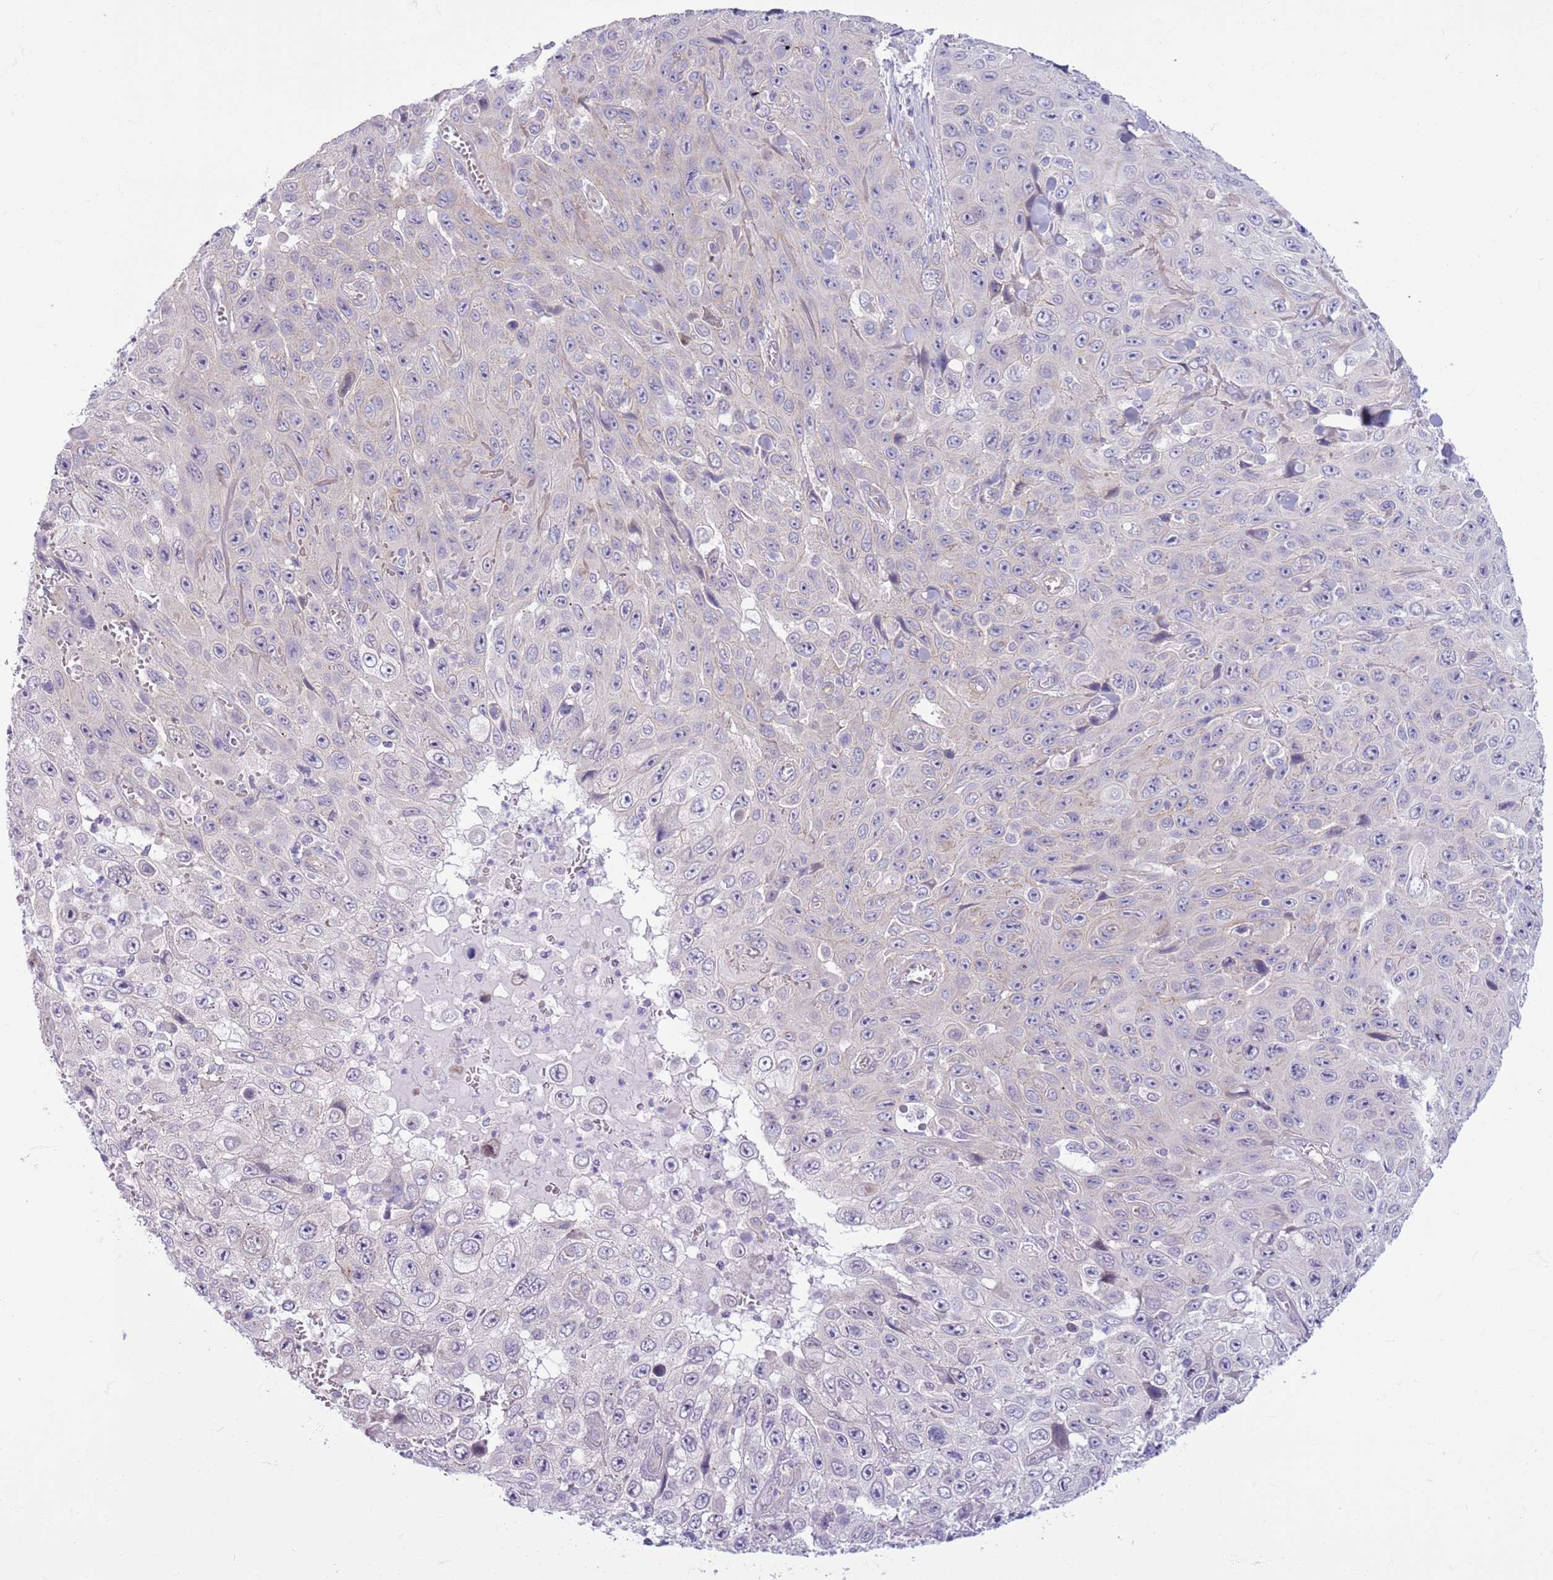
{"staining": {"intensity": "negative", "quantity": "none", "location": "none"}, "tissue": "skin cancer", "cell_type": "Tumor cells", "image_type": "cancer", "snomed": [{"axis": "morphology", "description": "Squamous cell carcinoma, NOS"}, {"axis": "topography", "description": "Skin"}], "caption": "The image exhibits no significant expression in tumor cells of skin cancer (squamous cell carcinoma).", "gene": "PARP8", "patient": {"sex": "male", "age": 82}}